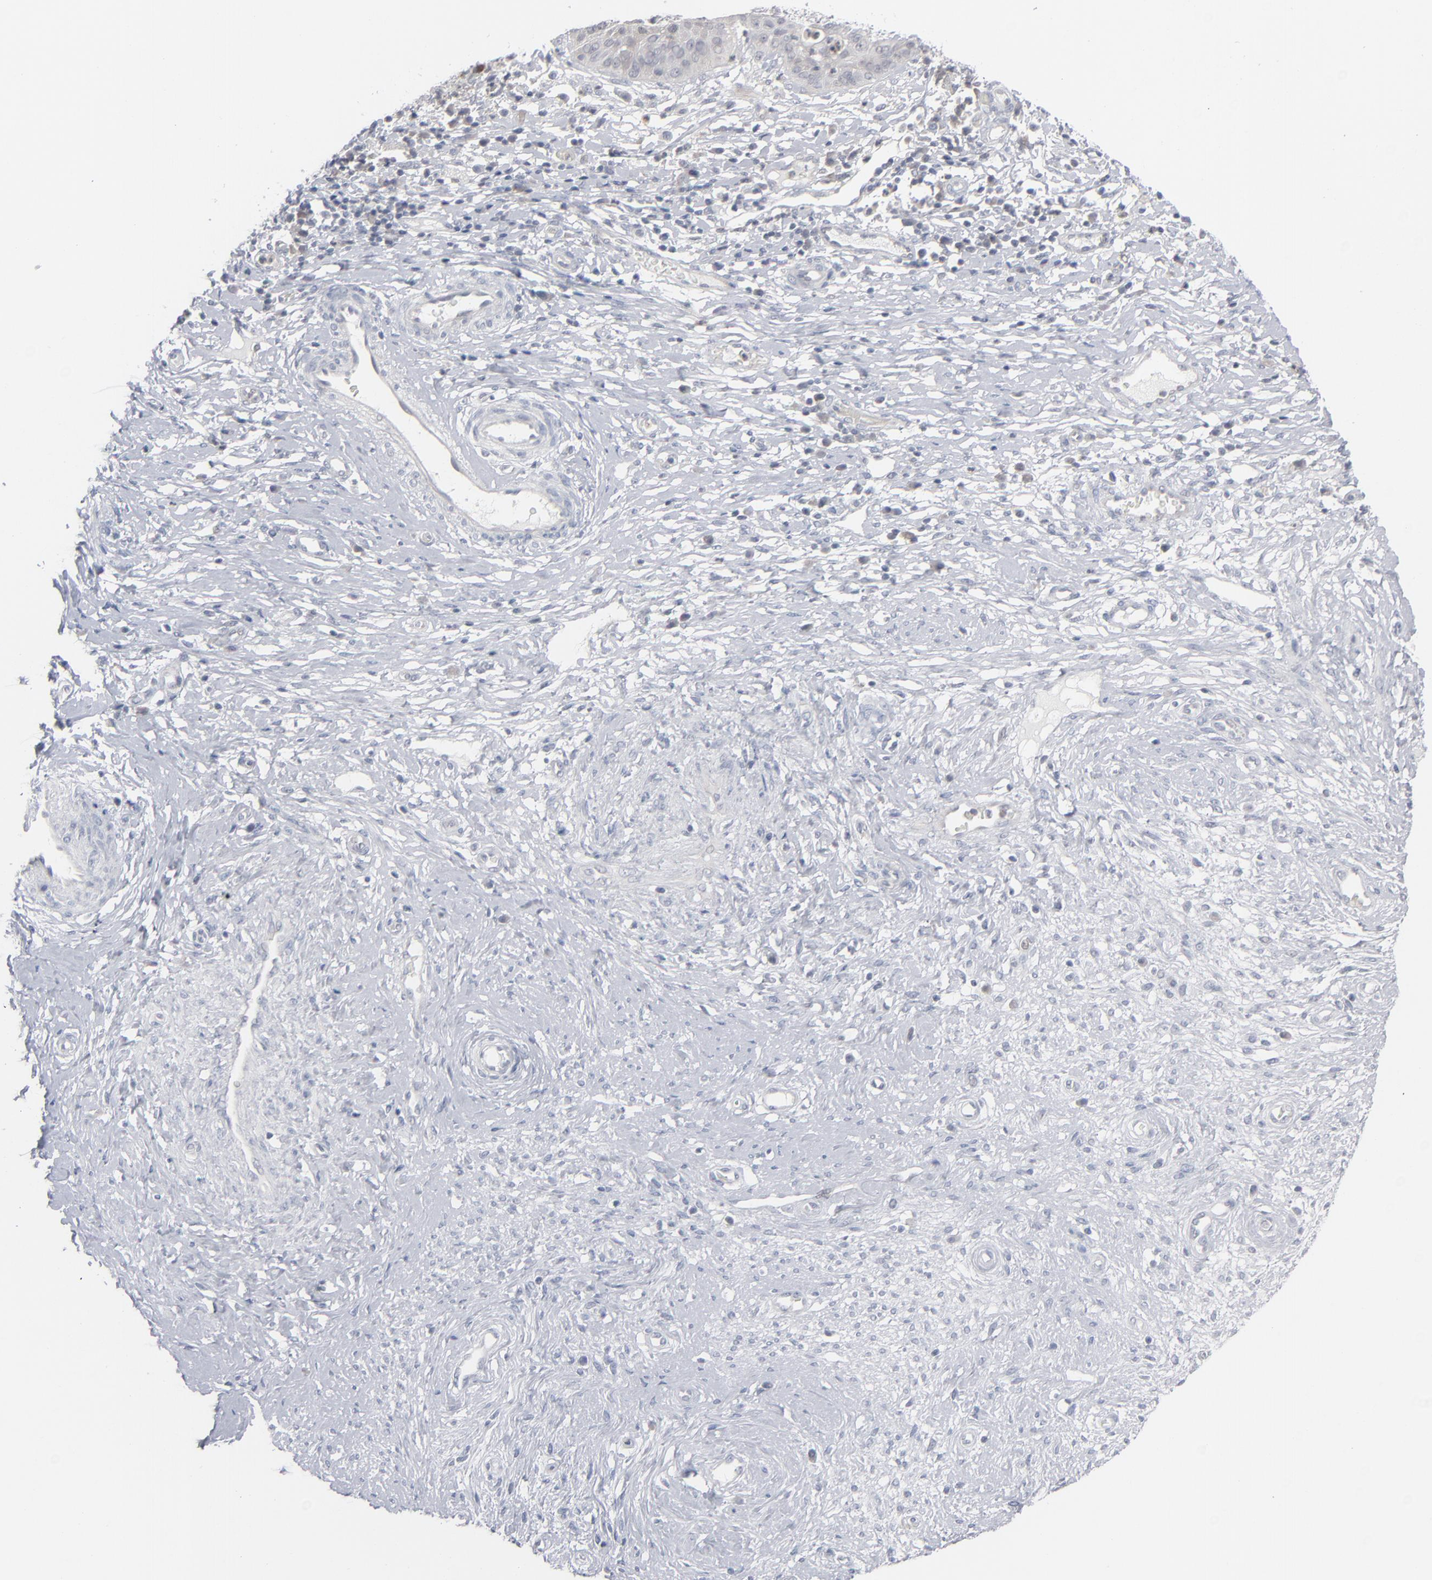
{"staining": {"intensity": "weak", "quantity": "<25%", "location": "cytoplasmic/membranous"}, "tissue": "cervical cancer", "cell_type": "Tumor cells", "image_type": "cancer", "snomed": [{"axis": "morphology", "description": "Normal tissue, NOS"}, {"axis": "morphology", "description": "Squamous cell carcinoma, NOS"}, {"axis": "topography", "description": "Cervix"}], "caption": "Tumor cells show no significant protein staining in cervical cancer.", "gene": "POF1B", "patient": {"sex": "female", "age": 39}}